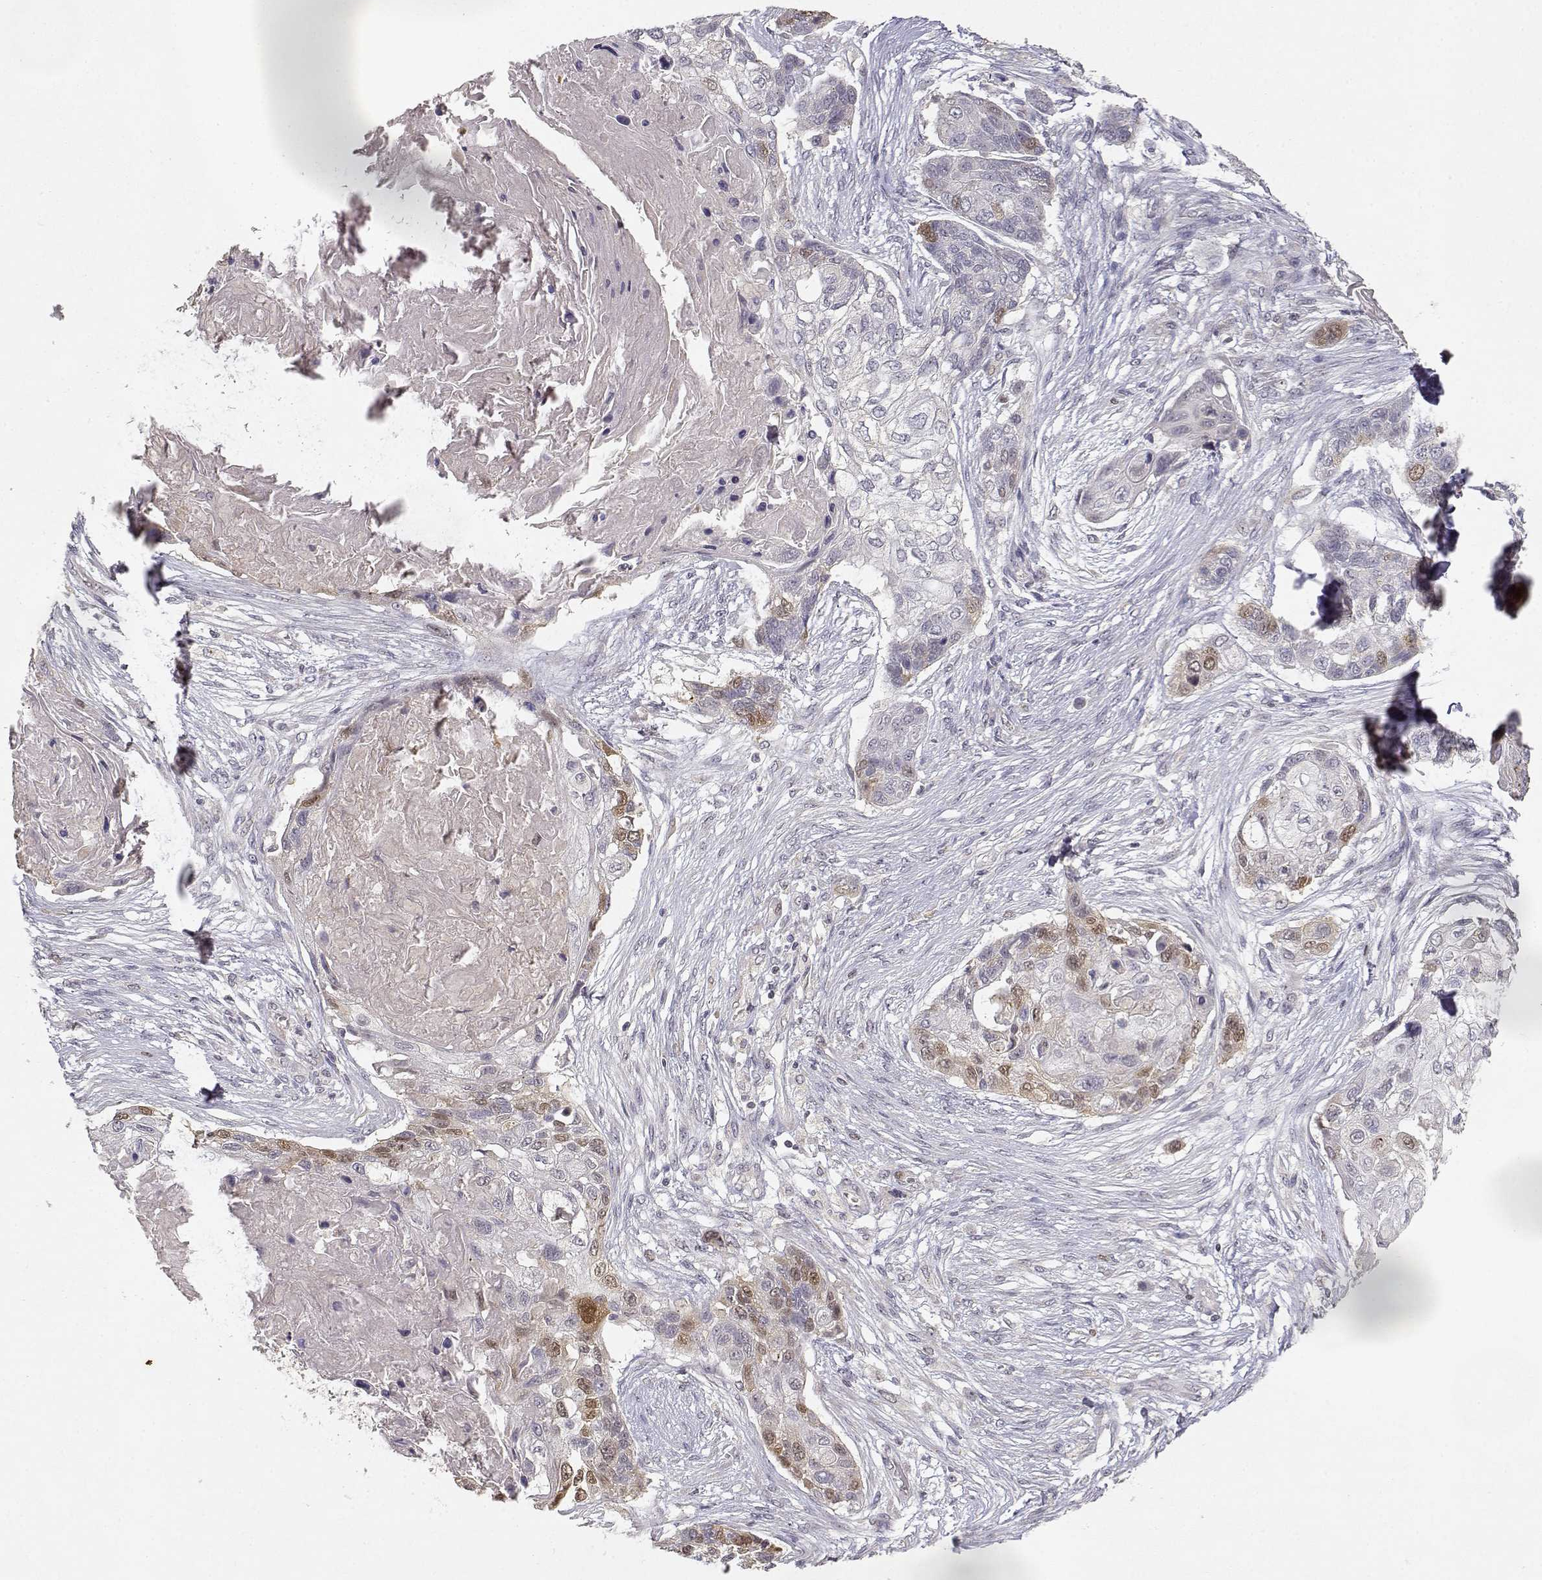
{"staining": {"intensity": "moderate", "quantity": "<25%", "location": "nuclear"}, "tissue": "lung cancer", "cell_type": "Tumor cells", "image_type": "cancer", "snomed": [{"axis": "morphology", "description": "Squamous cell carcinoma, NOS"}, {"axis": "topography", "description": "Lung"}], "caption": "This histopathology image exhibits lung squamous cell carcinoma stained with immunohistochemistry (IHC) to label a protein in brown. The nuclear of tumor cells show moderate positivity for the protein. Nuclei are counter-stained blue.", "gene": "RAD51", "patient": {"sex": "male", "age": 69}}